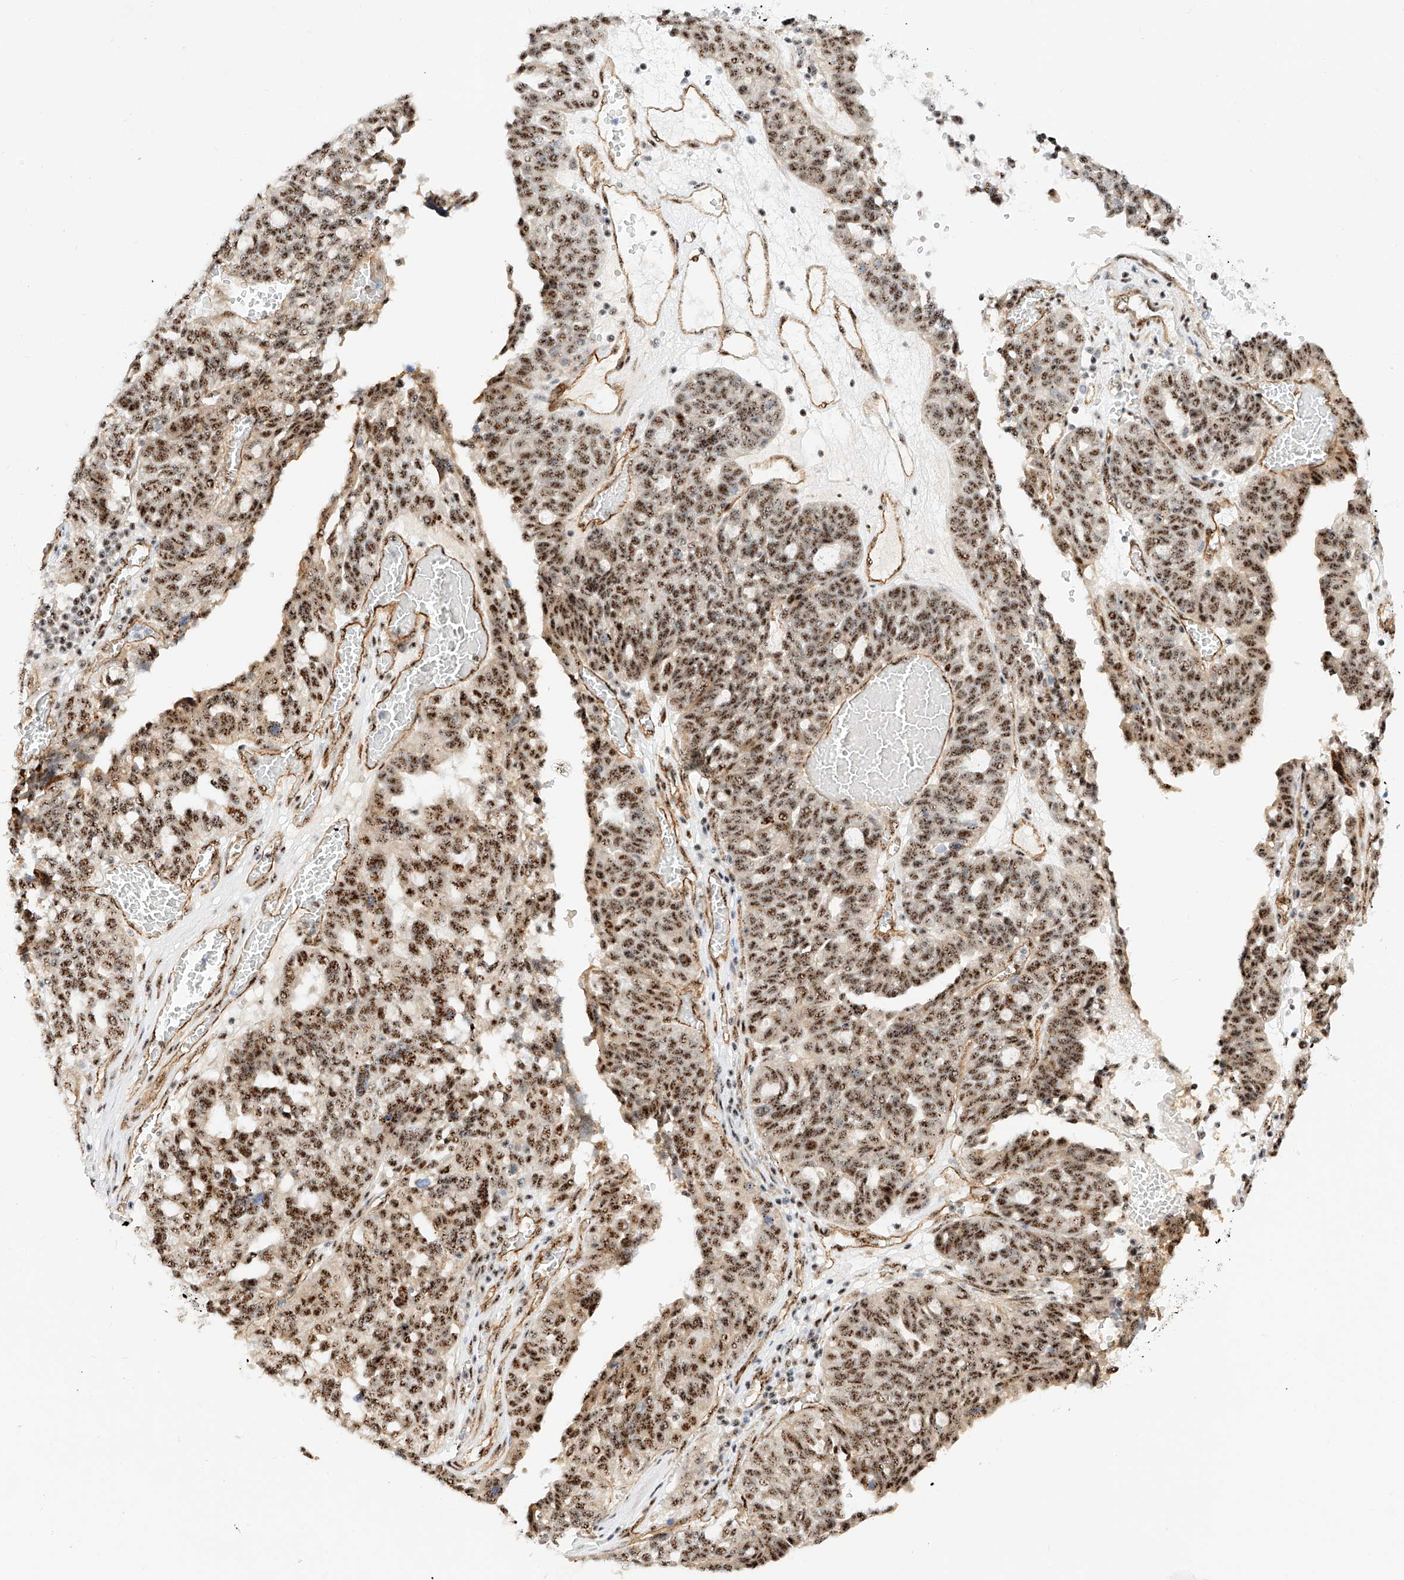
{"staining": {"intensity": "strong", "quantity": ">75%", "location": "nuclear"}, "tissue": "ovarian cancer", "cell_type": "Tumor cells", "image_type": "cancer", "snomed": [{"axis": "morphology", "description": "Cystadenocarcinoma, serous, NOS"}, {"axis": "topography", "description": "Ovary"}], "caption": "Brown immunohistochemical staining in ovarian cancer demonstrates strong nuclear staining in about >75% of tumor cells.", "gene": "ATXN7L2", "patient": {"sex": "female", "age": 59}}